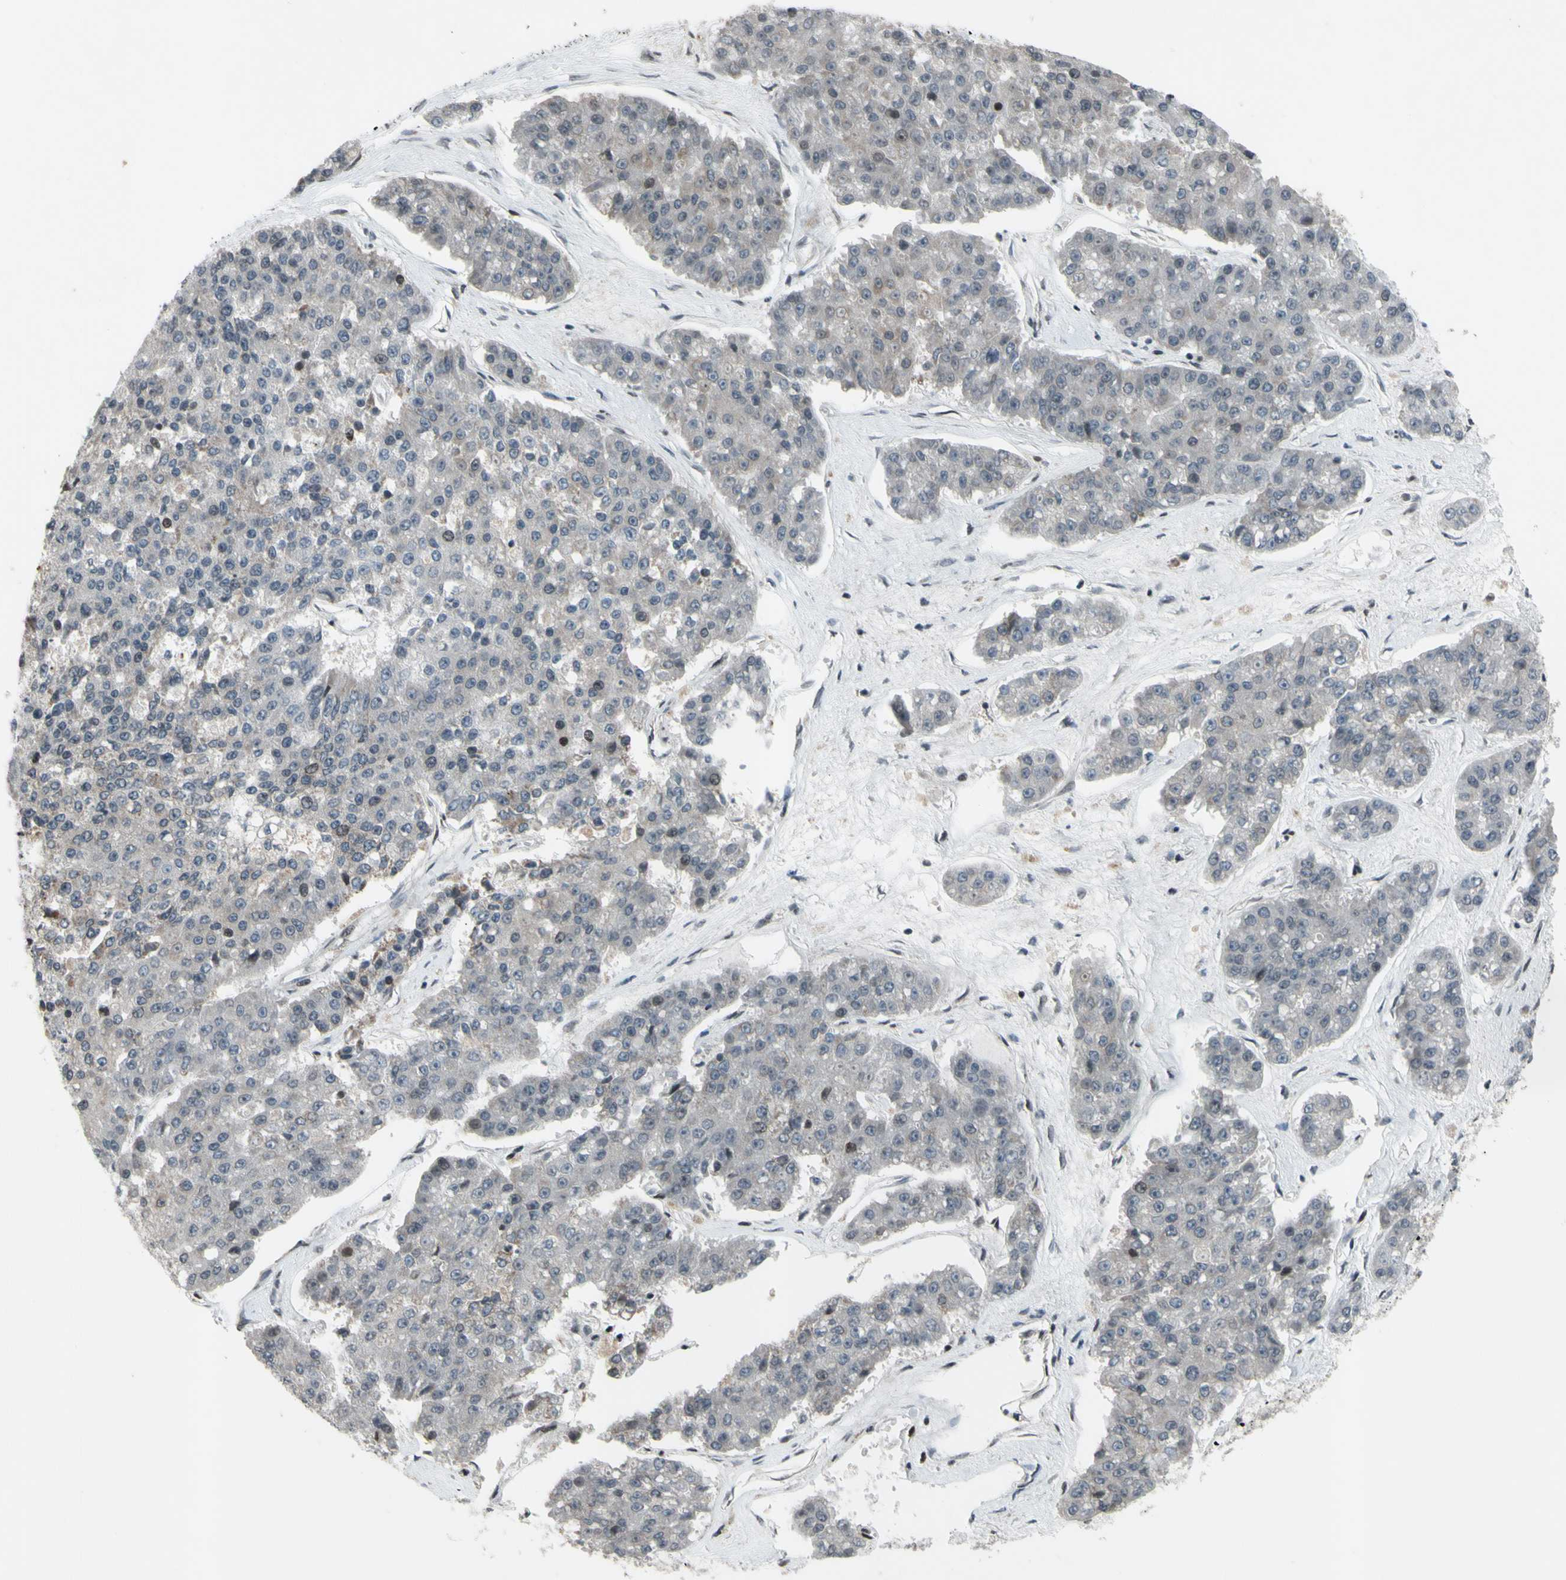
{"staining": {"intensity": "negative", "quantity": "none", "location": "none"}, "tissue": "pancreatic cancer", "cell_type": "Tumor cells", "image_type": "cancer", "snomed": [{"axis": "morphology", "description": "Adenocarcinoma, NOS"}, {"axis": "topography", "description": "Pancreas"}], "caption": "A high-resolution micrograph shows IHC staining of adenocarcinoma (pancreatic), which shows no significant staining in tumor cells.", "gene": "XPO1", "patient": {"sex": "male", "age": 50}}